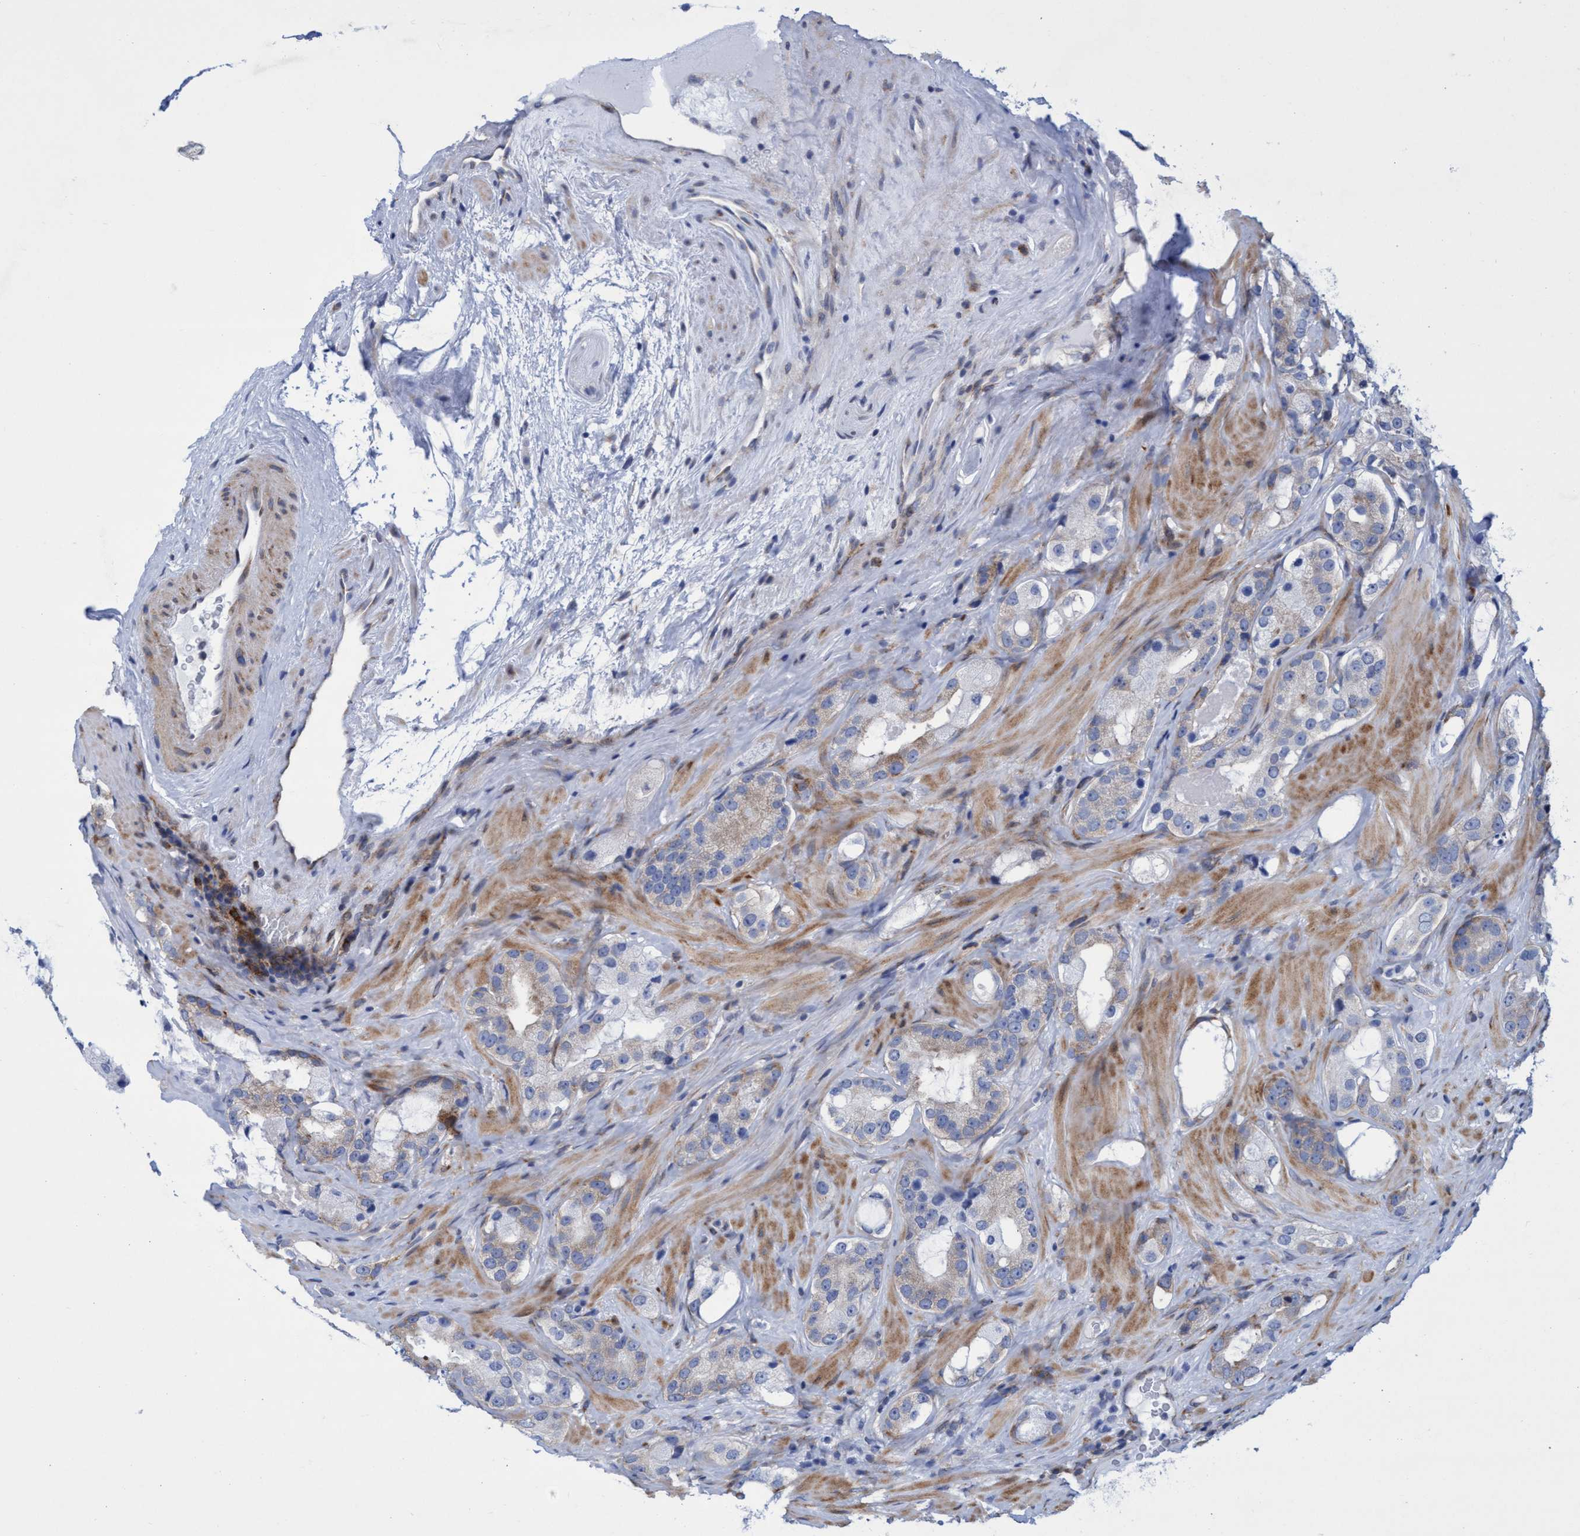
{"staining": {"intensity": "weak", "quantity": "<25%", "location": "cytoplasmic/membranous"}, "tissue": "prostate cancer", "cell_type": "Tumor cells", "image_type": "cancer", "snomed": [{"axis": "morphology", "description": "Adenocarcinoma, High grade"}, {"axis": "topography", "description": "Prostate"}], "caption": "High magnification brightfield microscopy of prostate cancer stained with DAB (3,3'-diaminobenzidine) (brown) and counterstained with hematoxylin (blue): tumor cells show no significant staining.", "gene": "R3HCC1", "patient": {"sex": "male", "age": 63}}